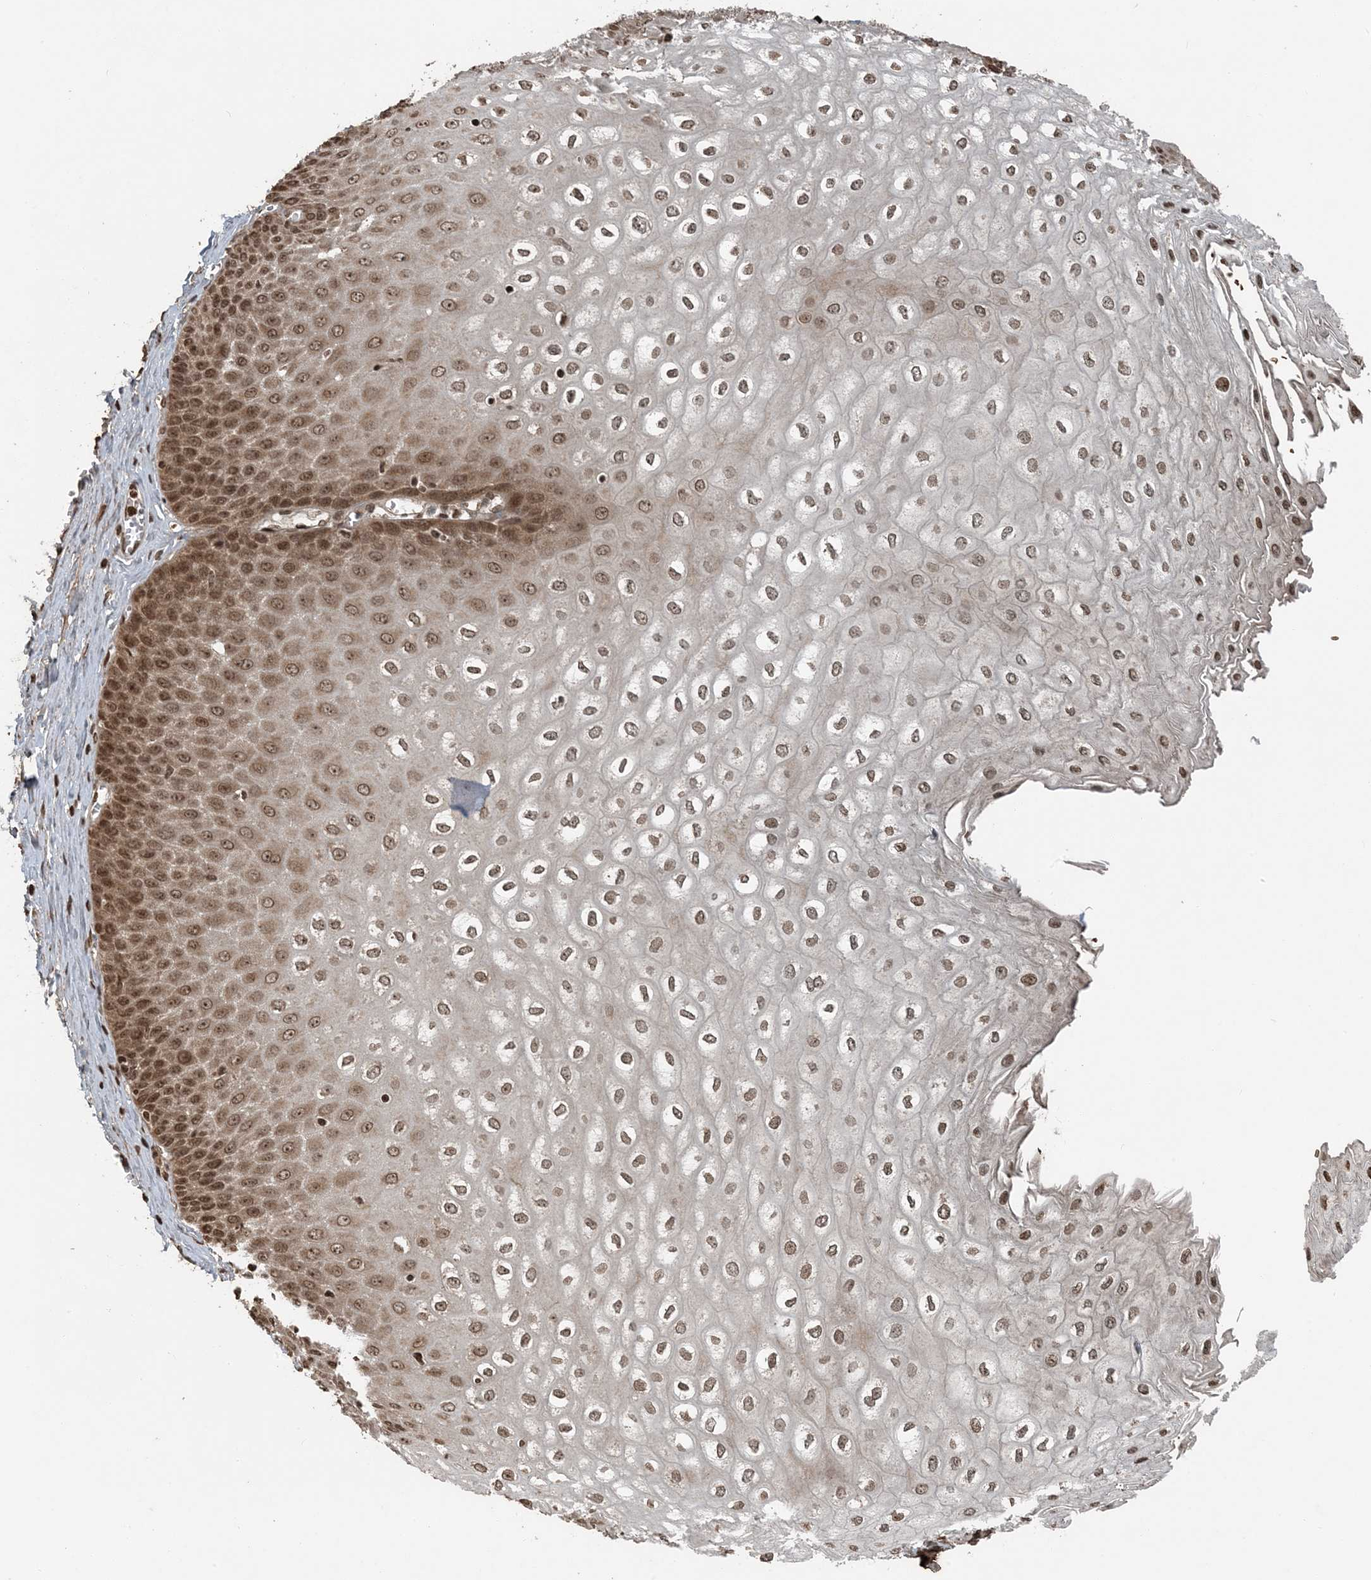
{"staining": {"intensity": "strong", "quantity": ">75%", "location": "cytoplasmic/membranous,nuclear"}, "tissue": "esophagus", "cell_type": "Squamous epithelial cells", "image_type": "normal", "snomed": [{"axis": "morphology", "description": "Normal tissue, NOS"}, {"axis": "topography", "description": "Esophagus"}], "caption": "Esophagus stained for a protein (brown) reveals strong cytoplasmic/membranous,nuclear positive staining in approximately >75% of squamous epithelial cells.", "gene": "ZFAND2B", "patient": {"sex": "male", "age": 60}}